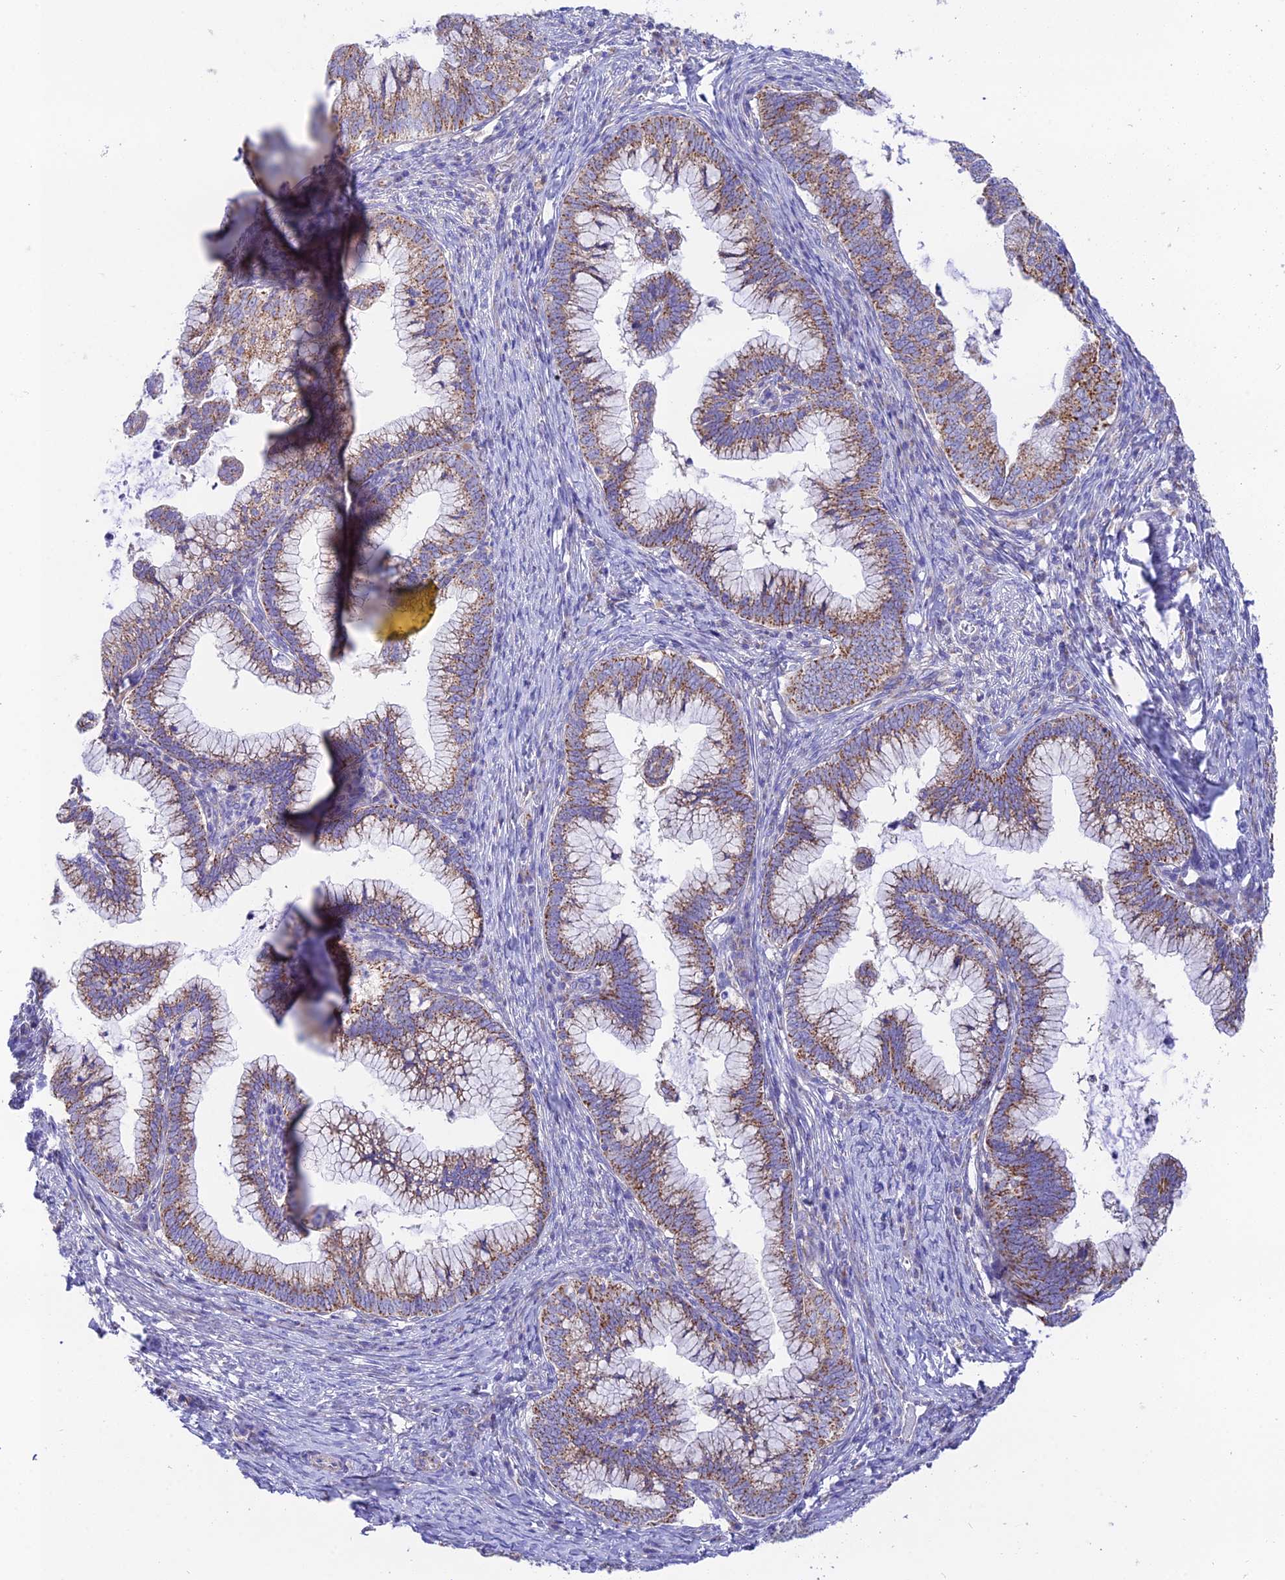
{"staining": {"intensity": "moderate", "quantity": ">75%", "location": "cytoplasmic/membranous"}, "tissue": "cervical cancer", "cell_type": "Tumor cells", "image_type": "cancer", "snomed": [{"axis": "morphology", "description": "Adenocarcinoma, NOS"}, {"axis": "topography", "description": "Cervix"}], "caption": "Cervical cancer (adenocarcinoma) was stained to show a protein in brown. There is medium levels of moderate cytoplasmic/membranous positivity in approximately >75% of tumor cells.", "gene": "HSDL2", "patient": {"sex": "female", "age": 36}}